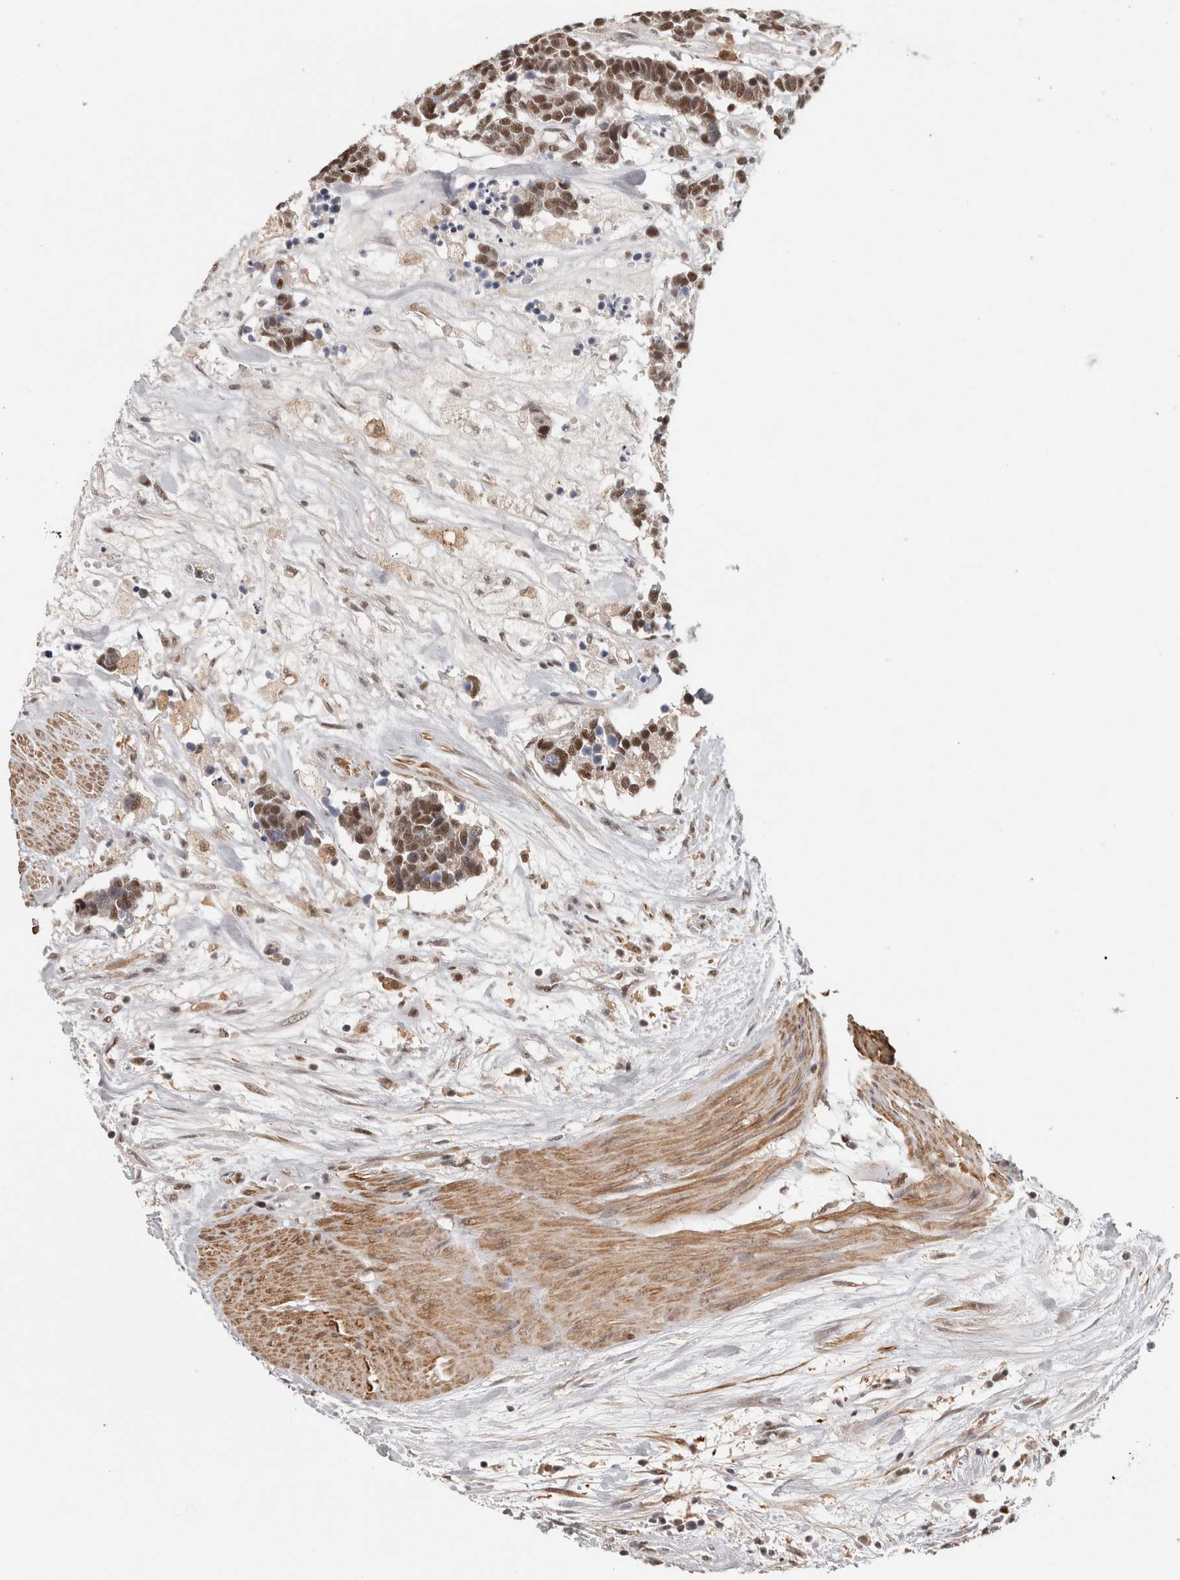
{"staining": {"intensity": "moderate", "quantity": ">75%", "location": "cytoplasmic/membranous,nuclear"}, "tissue": "carcinoid", "cell_type": "Tumor cells", "image_type": "cancer", "snomed": [{"axis": "morphology", "description": "Carcinoma, NOS"}, {"axis": "morphology", "description": "Carcinoid, malignant, NOS"}, {"axis": "topography", "description": "Urinary bladder"}], "caption": "An immunohistochemistry (IHC) photomicrograph of neoplastic tissue is shown. Protein staining in brown highlights moderate cytoplasmic/membranous and nuclear positivity in carcinoid within tumor cells.", "gene": "ZNF830", "patient": {"sex": "male", "age": 57}}